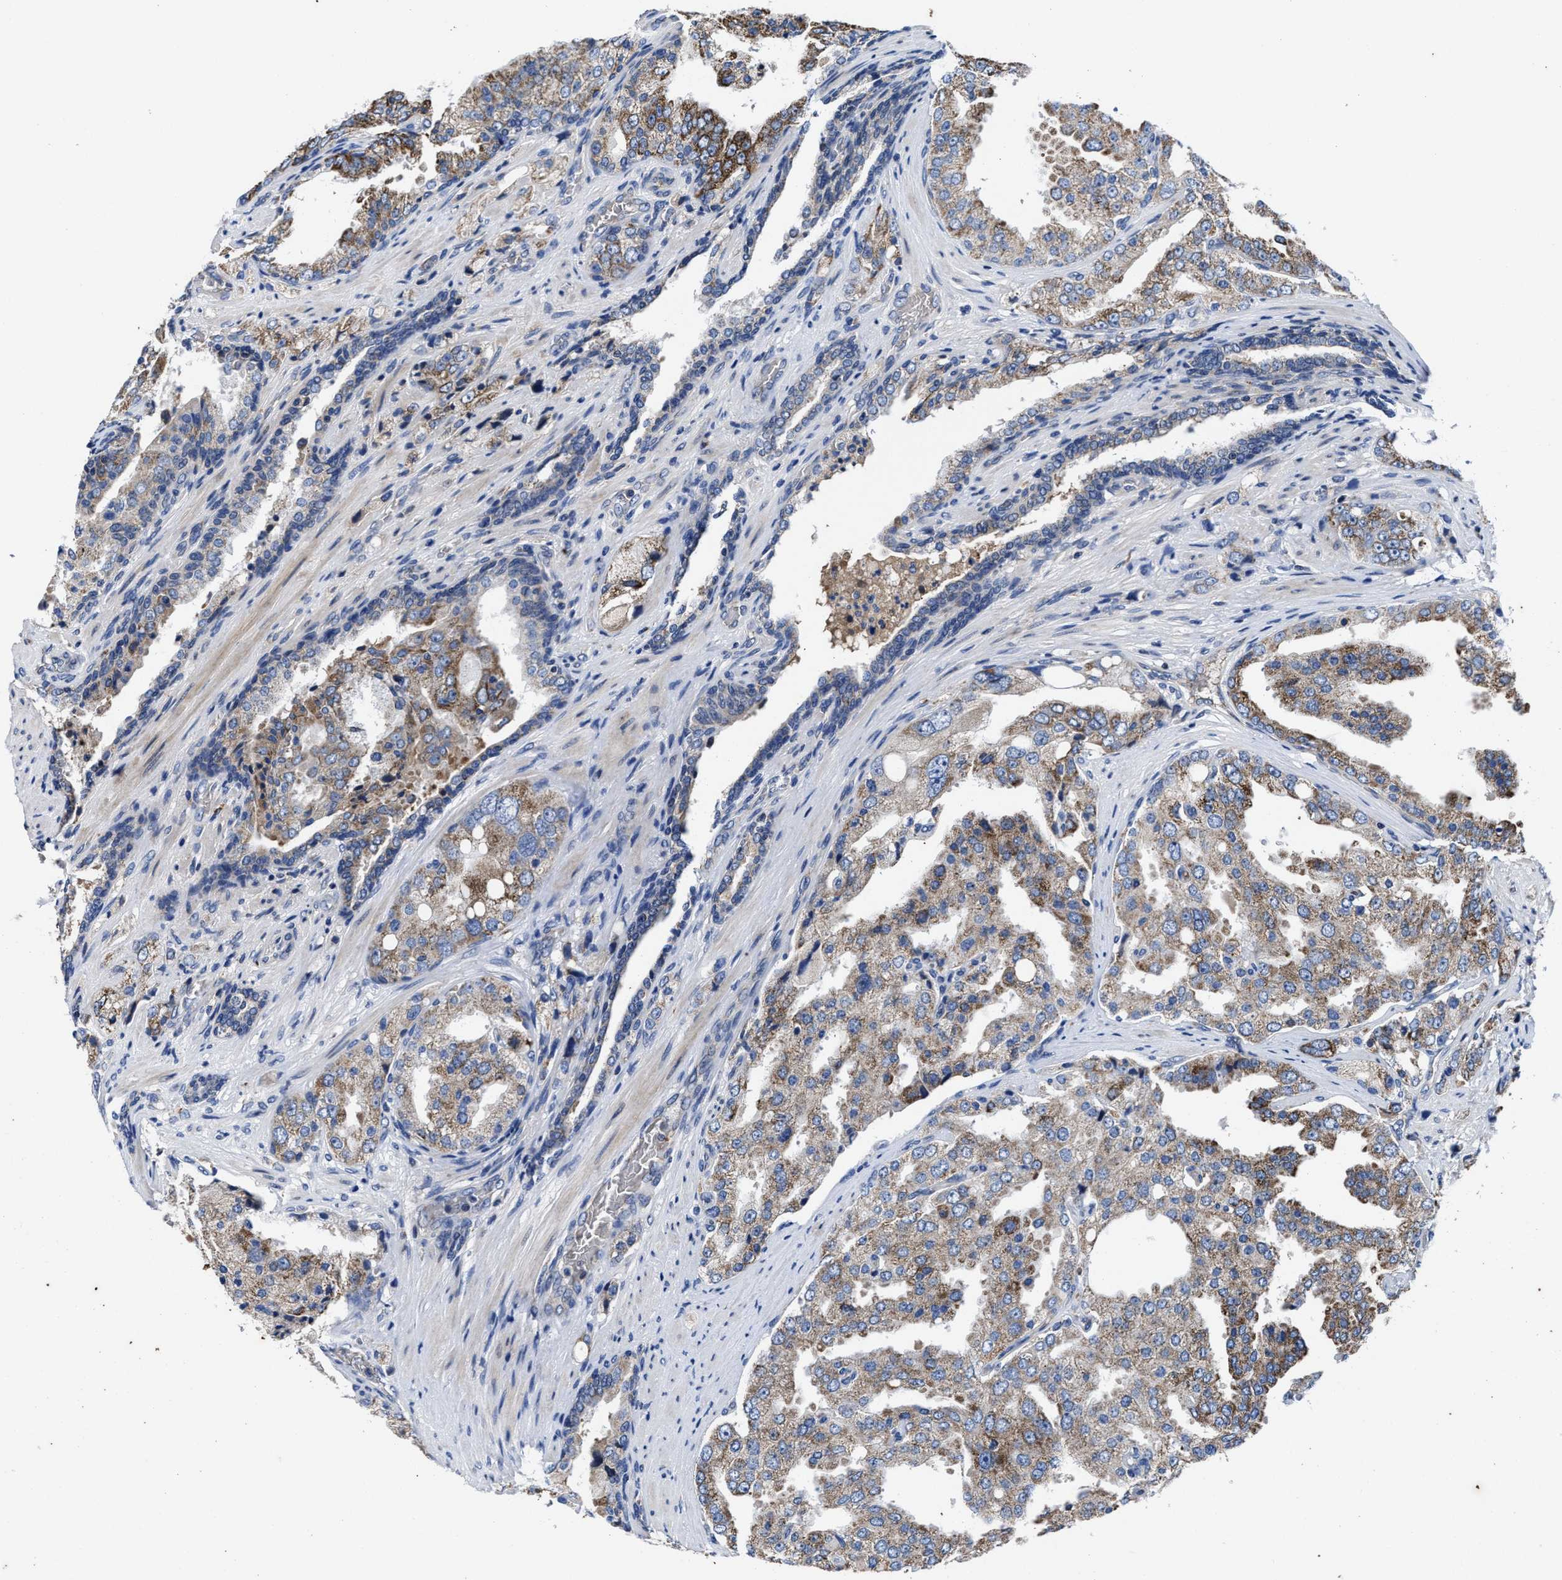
{"staining": {"intensity": "moderate", "quantity": ">75%", "location": "cytoplasmic/membranous"}, "tissue": "prostate cancer", "cell_type": "Tumor cells", "image_type": "cancer", "snomed": [{"axis": "morphology", "description": "Adenocarcinoma, High grade"}, {"axis": "topography", "description": "Prostate"}], "caption": "Approximately >75% of tumor cells in prostate adenocarcinoma (high-grade) reveal moderate cytoplasmic/membranous protein expression as visualized by brown immunohistochemical staining.", "gene": "CACNA1D", "patient": {"sex": "male", "age": 50}}